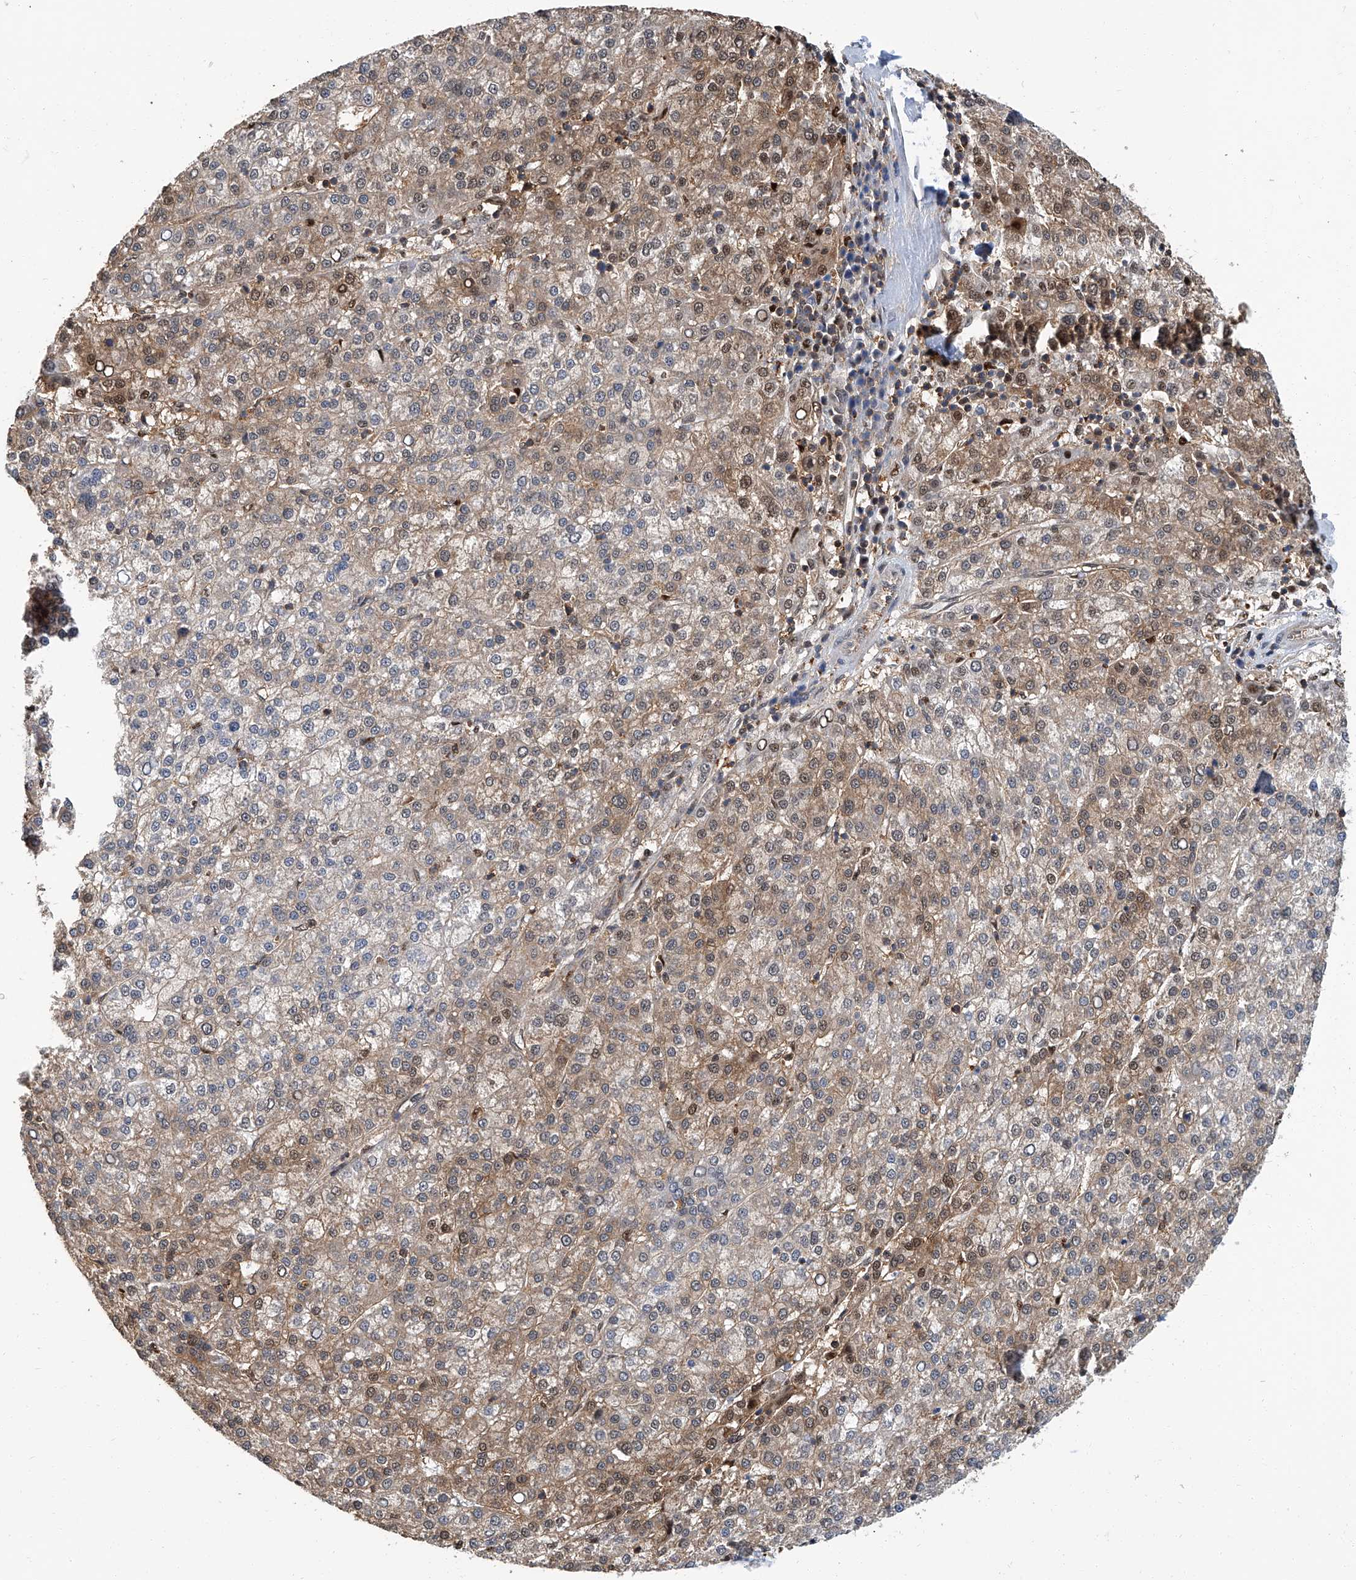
{"staining": {"intensity": "moderate", "quantity": ">75%", "location": "cytoplasmic/membranous,nuclear"}, "tissue": "liver cancer", "cell_type": "Tumor cells", "image_type": "cancer", "snomed": [{"axis": "morphology", "description": "Carcinoma, Hepatocellular, NOS"}, {"axis": "topography", "description": "Liver"}], "caption": "Immunohistochemistry (IHC) histopathology image of neoplastic tissue: human liver hepatocellular carcinoma stained using immunohistochemistry (IHC) displays medium levels of moderate protein expression localized specifically in the cytoplasmic/membranous and nuclear of tumor cells, appearing as a cytoplasmic/membranous and nuclear brown color.", "gene": "PSMB10", "patient": {"sex": "female", "age": 58}}